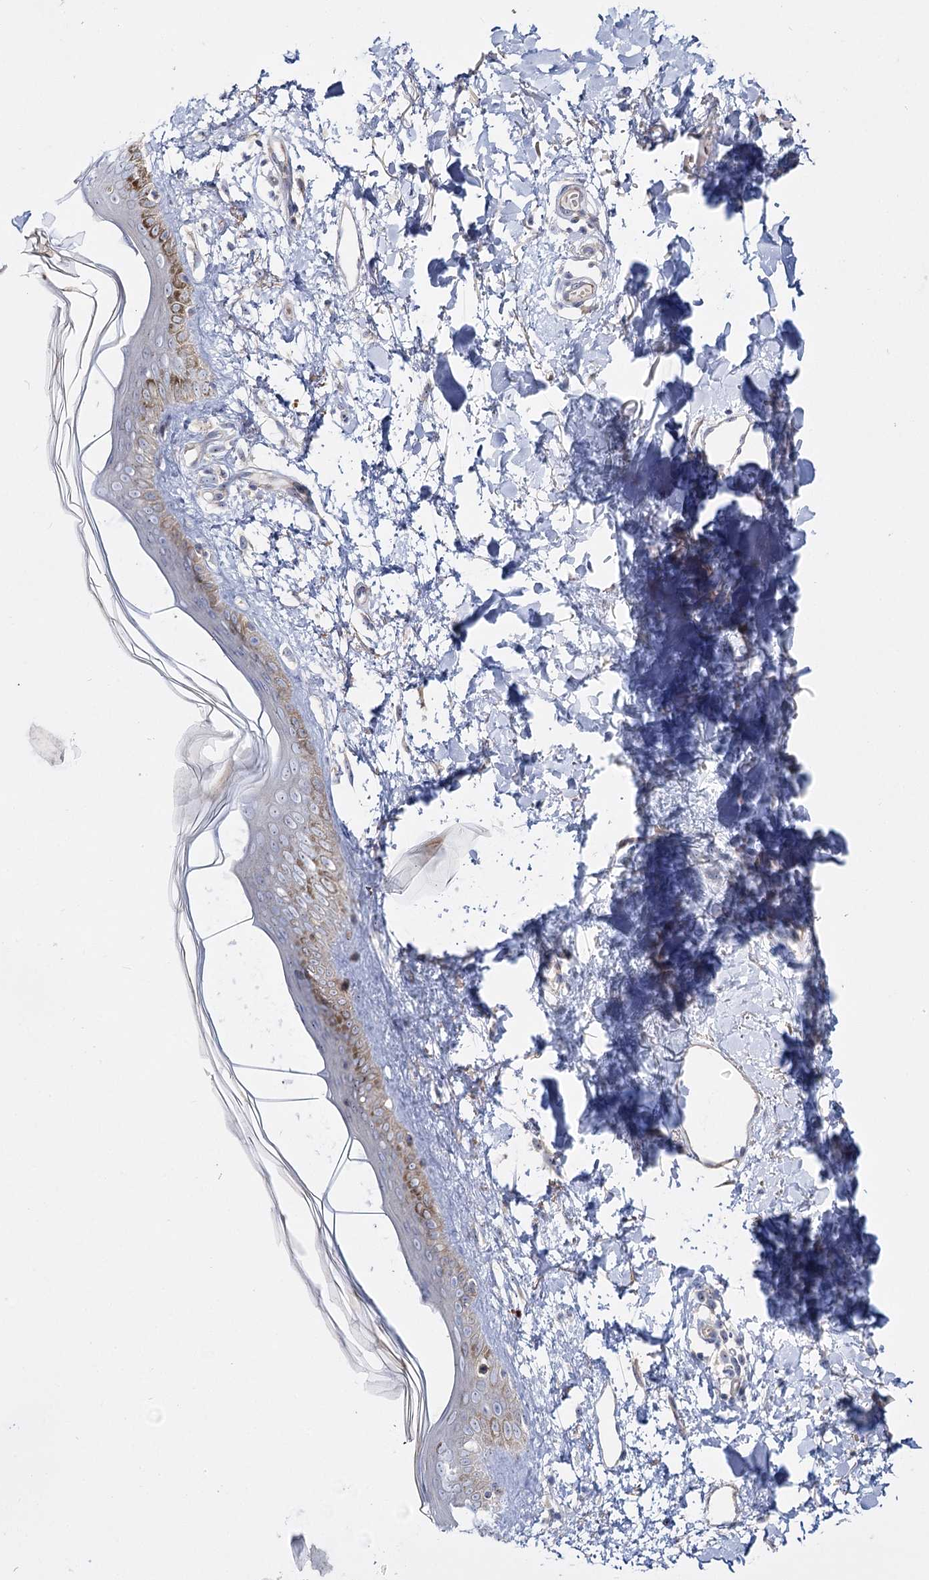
{"staining": {"intensity": "negative", "quantity": "none", "location": "none"}, "tissue": "skin", "cell_type": "Fibroblasts", "image_type": "normal", "snomed": [{"axis": "morphology", "description": "Normal tissue, NOS"}, {"axis": "topography", "description": "Skin"}], "caption": "IHC histopathology image of benign skin: human skin stained with DAB (3,3'-diaminobenzidine) reveals no significant protein expression in fibroblasts.", "gene": "SUOX", "patient": {"sex": "female", "age": 58}}